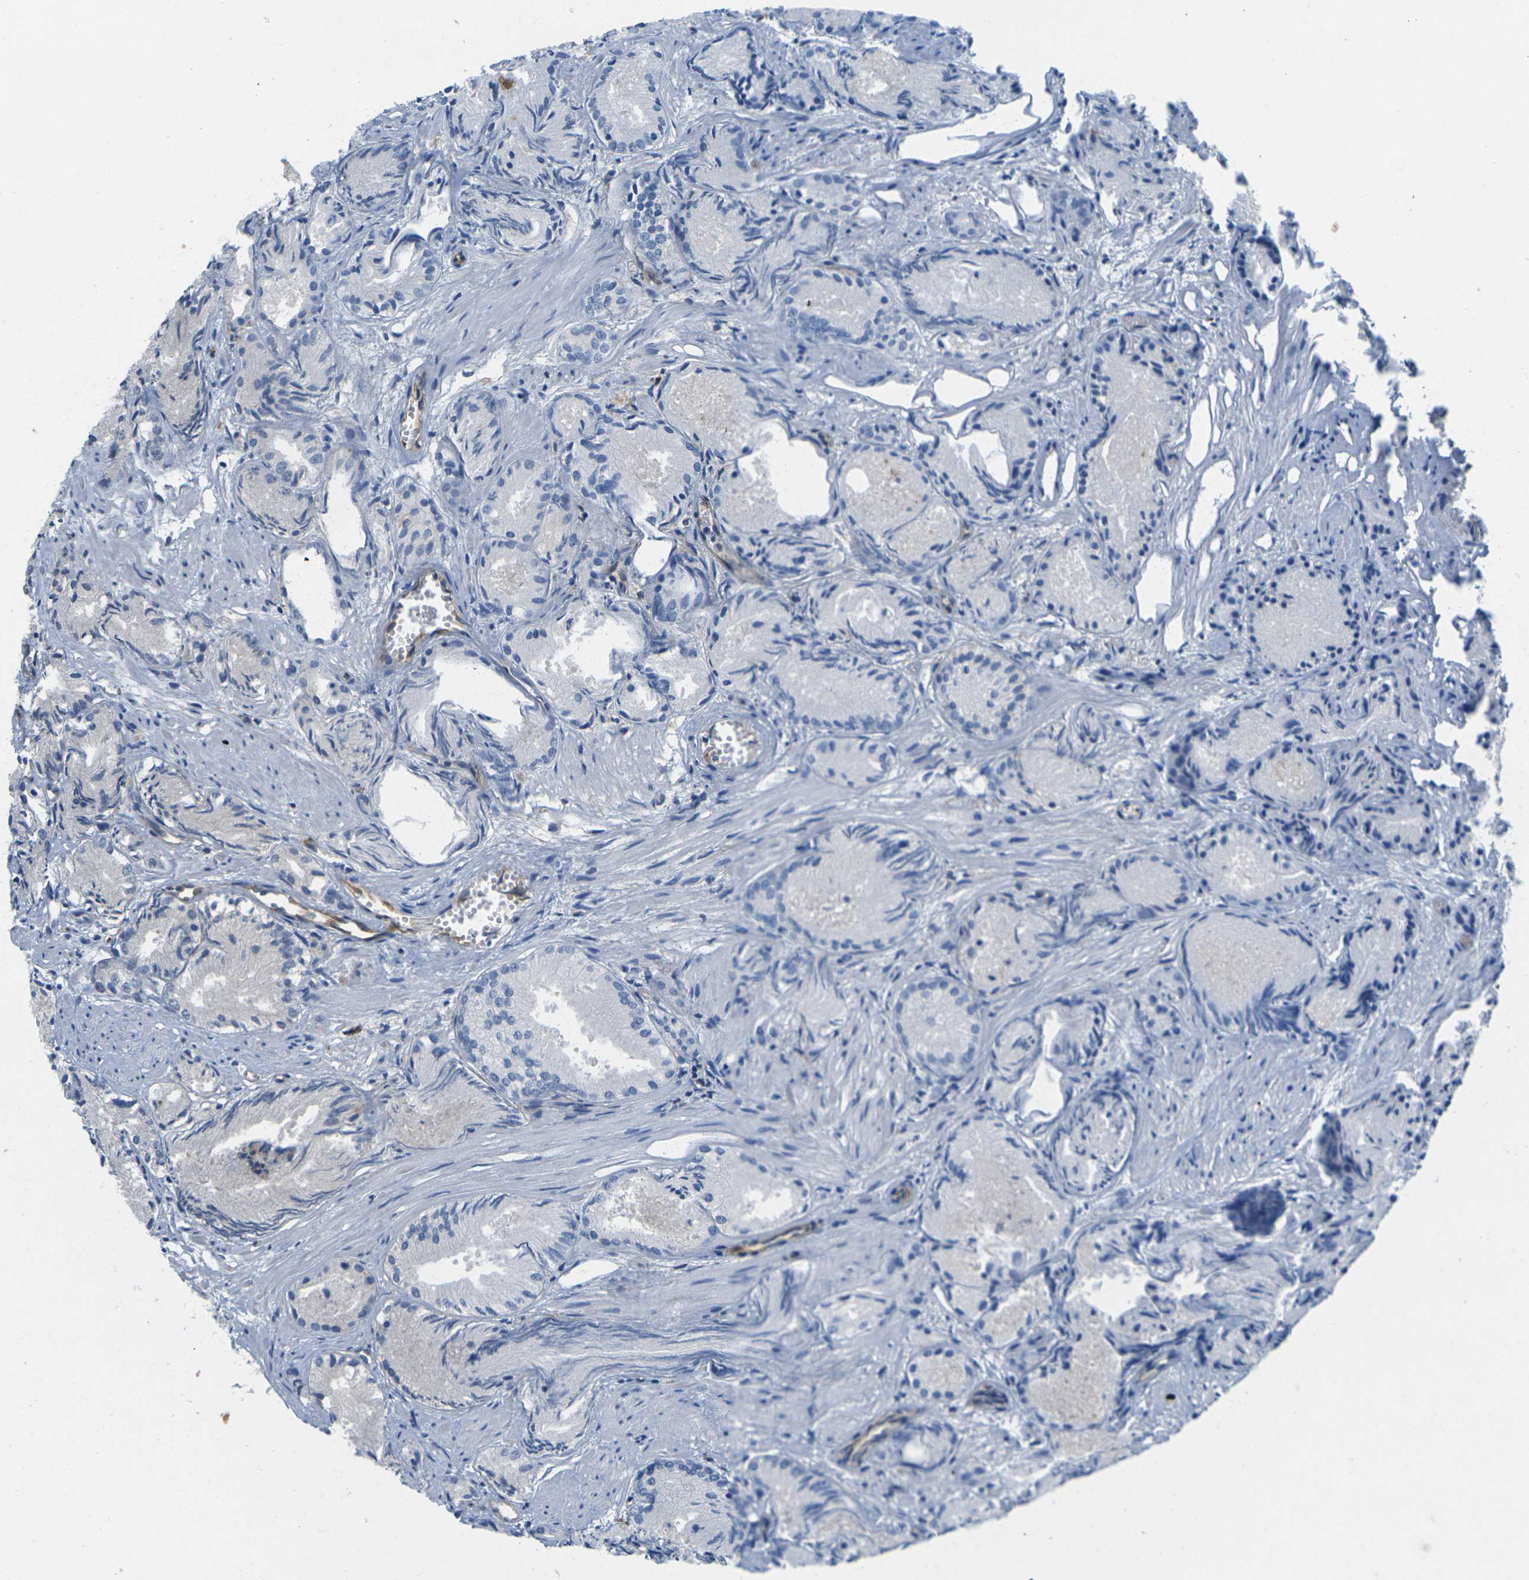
{"staining": {"intensity": "negative", "quantity": "none", "location": "none"}, "tissue": "prostate cancer", "cell_type": "Tumor cells", "image_type": "cancer", "snomed": [{"axis": "morphology", "description": "Adenocarcinoma, Low grade"}, {"axis": "topography", "description": "Prostate"}], "caption": "Immunohistochemistry image of prostate cancer stained for a protein (brown), which reveals no staining in tumor cells.", "gene": "CYP2C8", "patient": {"sex": "male", "age": 72}}